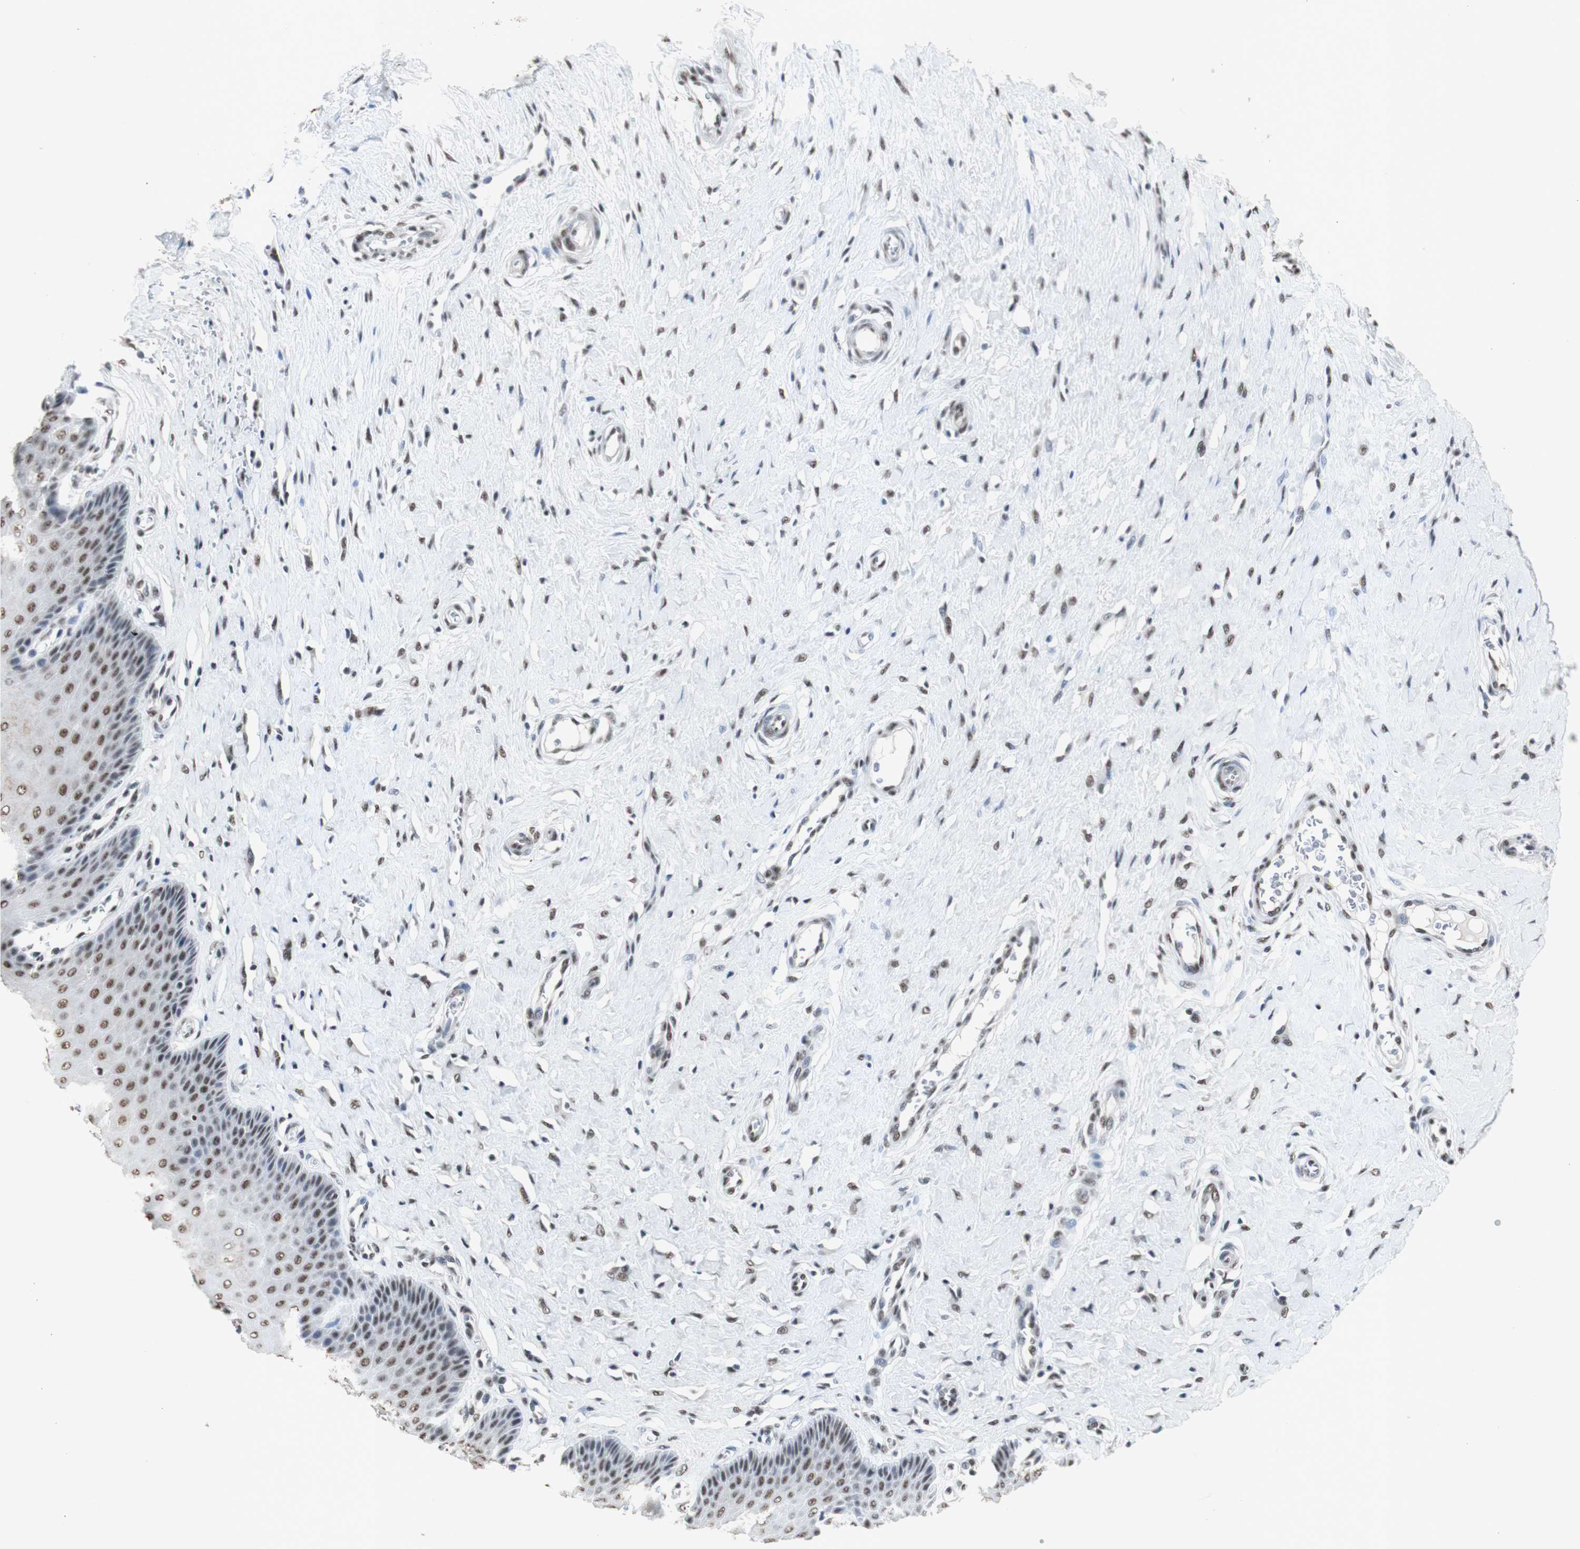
{"staining": {"intensity": "strong", "quantity": ">75%", "location": "nuclear"}, "tissue": "cervix", "cell_type": "Glandular cells", "image_type": "normal", "snomed": [{"axis": "morphology", "description": "Normal tissue, NOS"}, {"axis": "topography", "description": "Cervix"}], "caption": "Immunohistochemical staining of benign human cervix displays >75% levels of strong nuclear protein positivity in about >75% of glandular cells.", "gene": "SNRPB", "patient": {"sex": "female", "age": 55}}